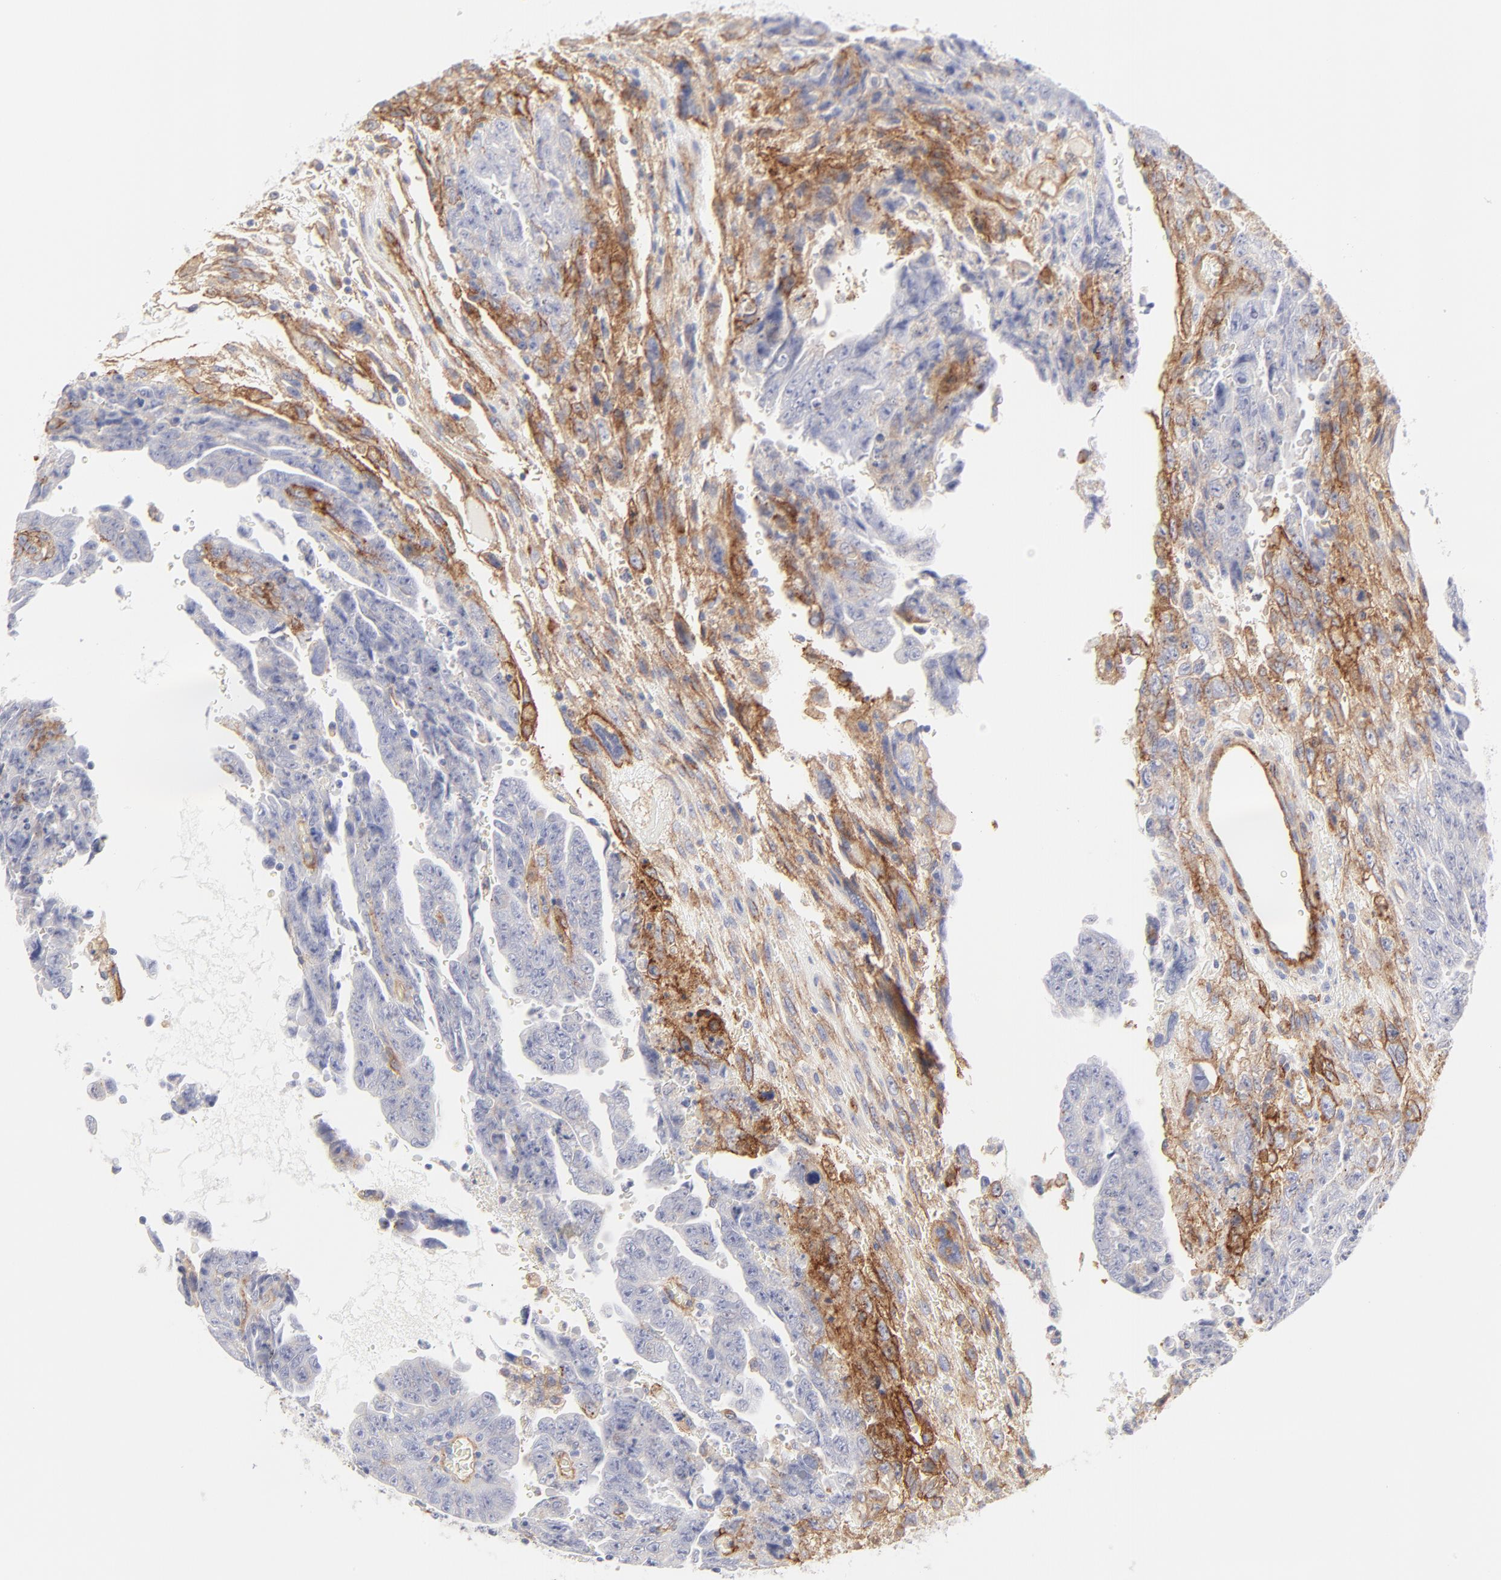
{"staining": {"intensity": "negative", "quantity": "none", "location": "none"}, "tissue": "testis cancer", "cell_type": "Tumor cells", "image_type": "cancer", "snomed": [{"axis": "morphology", "description": "Carcinoma, Embryonal, NOS"}, {"axis": "topography", "description": "Testis"}], "caption": "Immunohistochemistry of testis cancer demonstrates no positivity in tumor cells.", "gene": "ITGA5", "patient": {"sex": "male", "age": 28}}